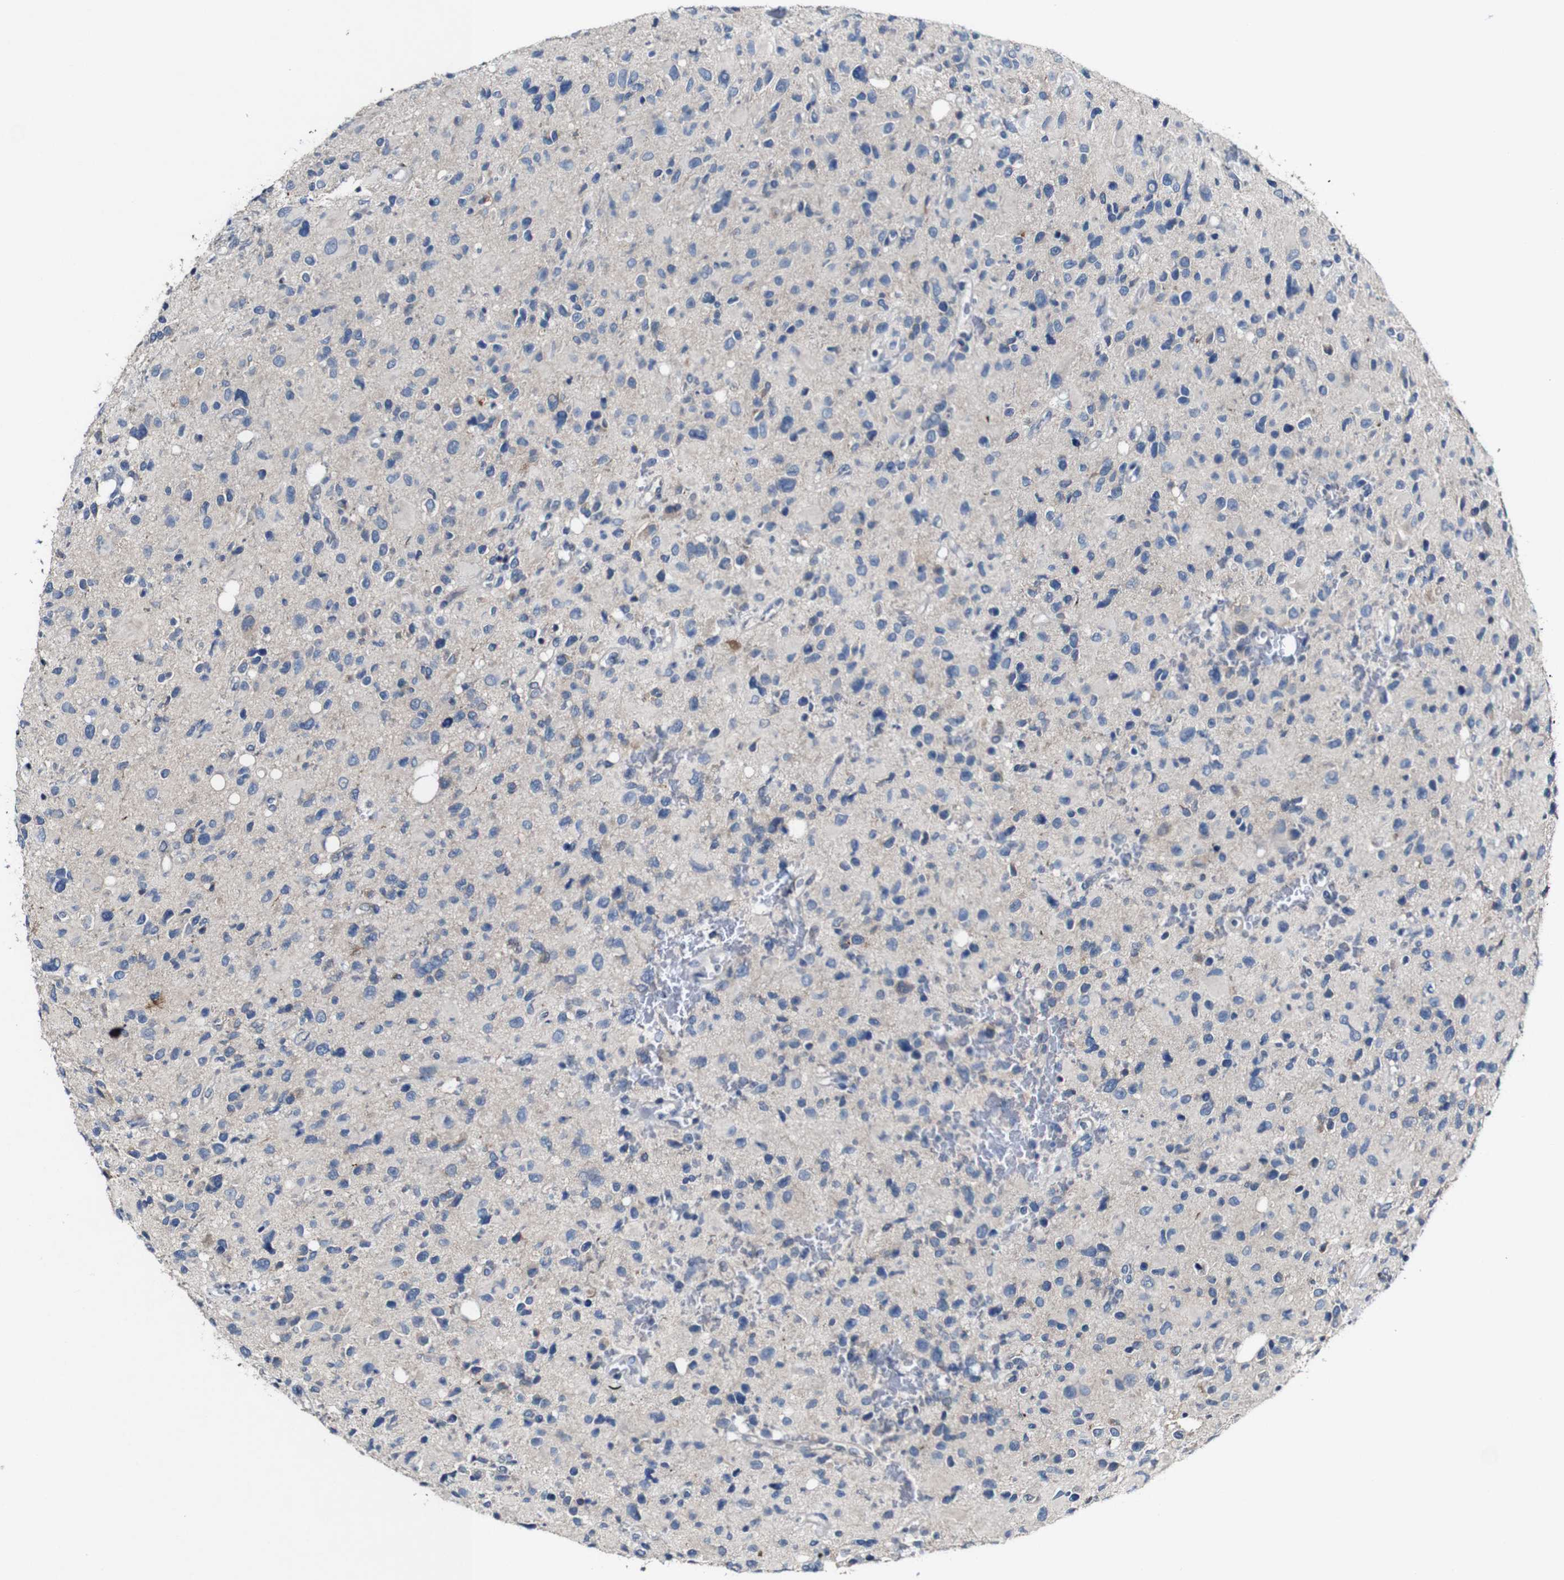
{"staining": {"intensity": "negative", "quantity": "none", "location": "none"}, "tissue": "glioma", "cell_type": "Tumor cells", "image_type": "cancer", "snomed": [{"axis": "morphology", "description": "Glioma, malignant, High grade"}, {"axis": "topography", "description": "Brain"}], "caption": "This histopathology image is of glioma stained with immunohistochemistry (IHC) to label a protein in brown with the nuclei are counter-stained blue. There is no staining in tumor cells.", "gene": "GRAMD1A", "patient": {"sex": "male", "age": 48}}